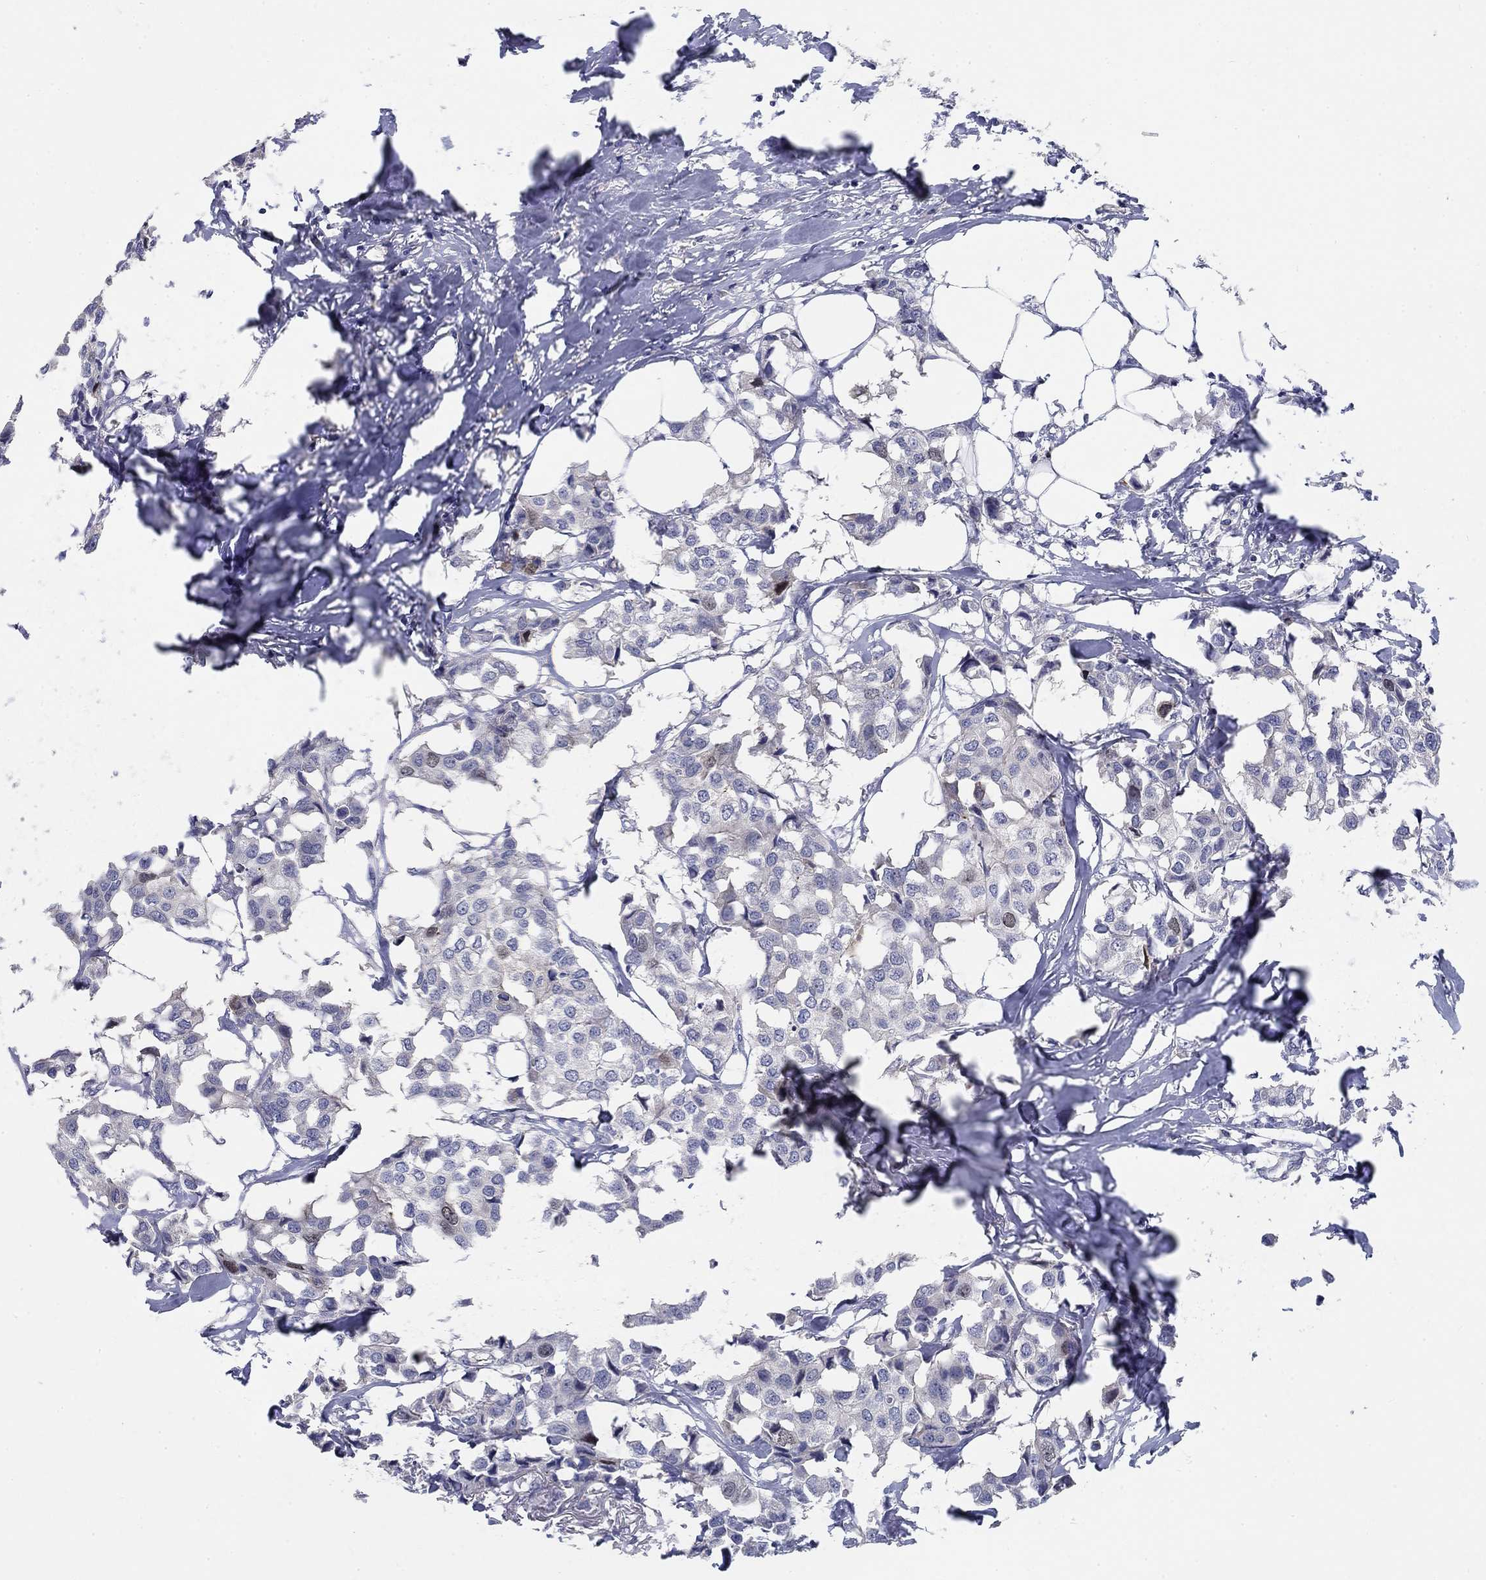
{"staining": {"intensity": "negative", "quantity": "none", "location": "none"}, "tissue": "breast cancer", "cell_type": "Tumor cells", "image_type": "cancer", "snomed": [{"axis": "morphology", "description": "Duct carcinoma"}, {"axis": "topography", "description": "Breast"}], "caption": "A photomicrograph of human breast infiltrating ductal carcinoma is negative for staining in tumor cells.", "gene": "PRC1", "patient": {"sex": "female", "age": 80}}